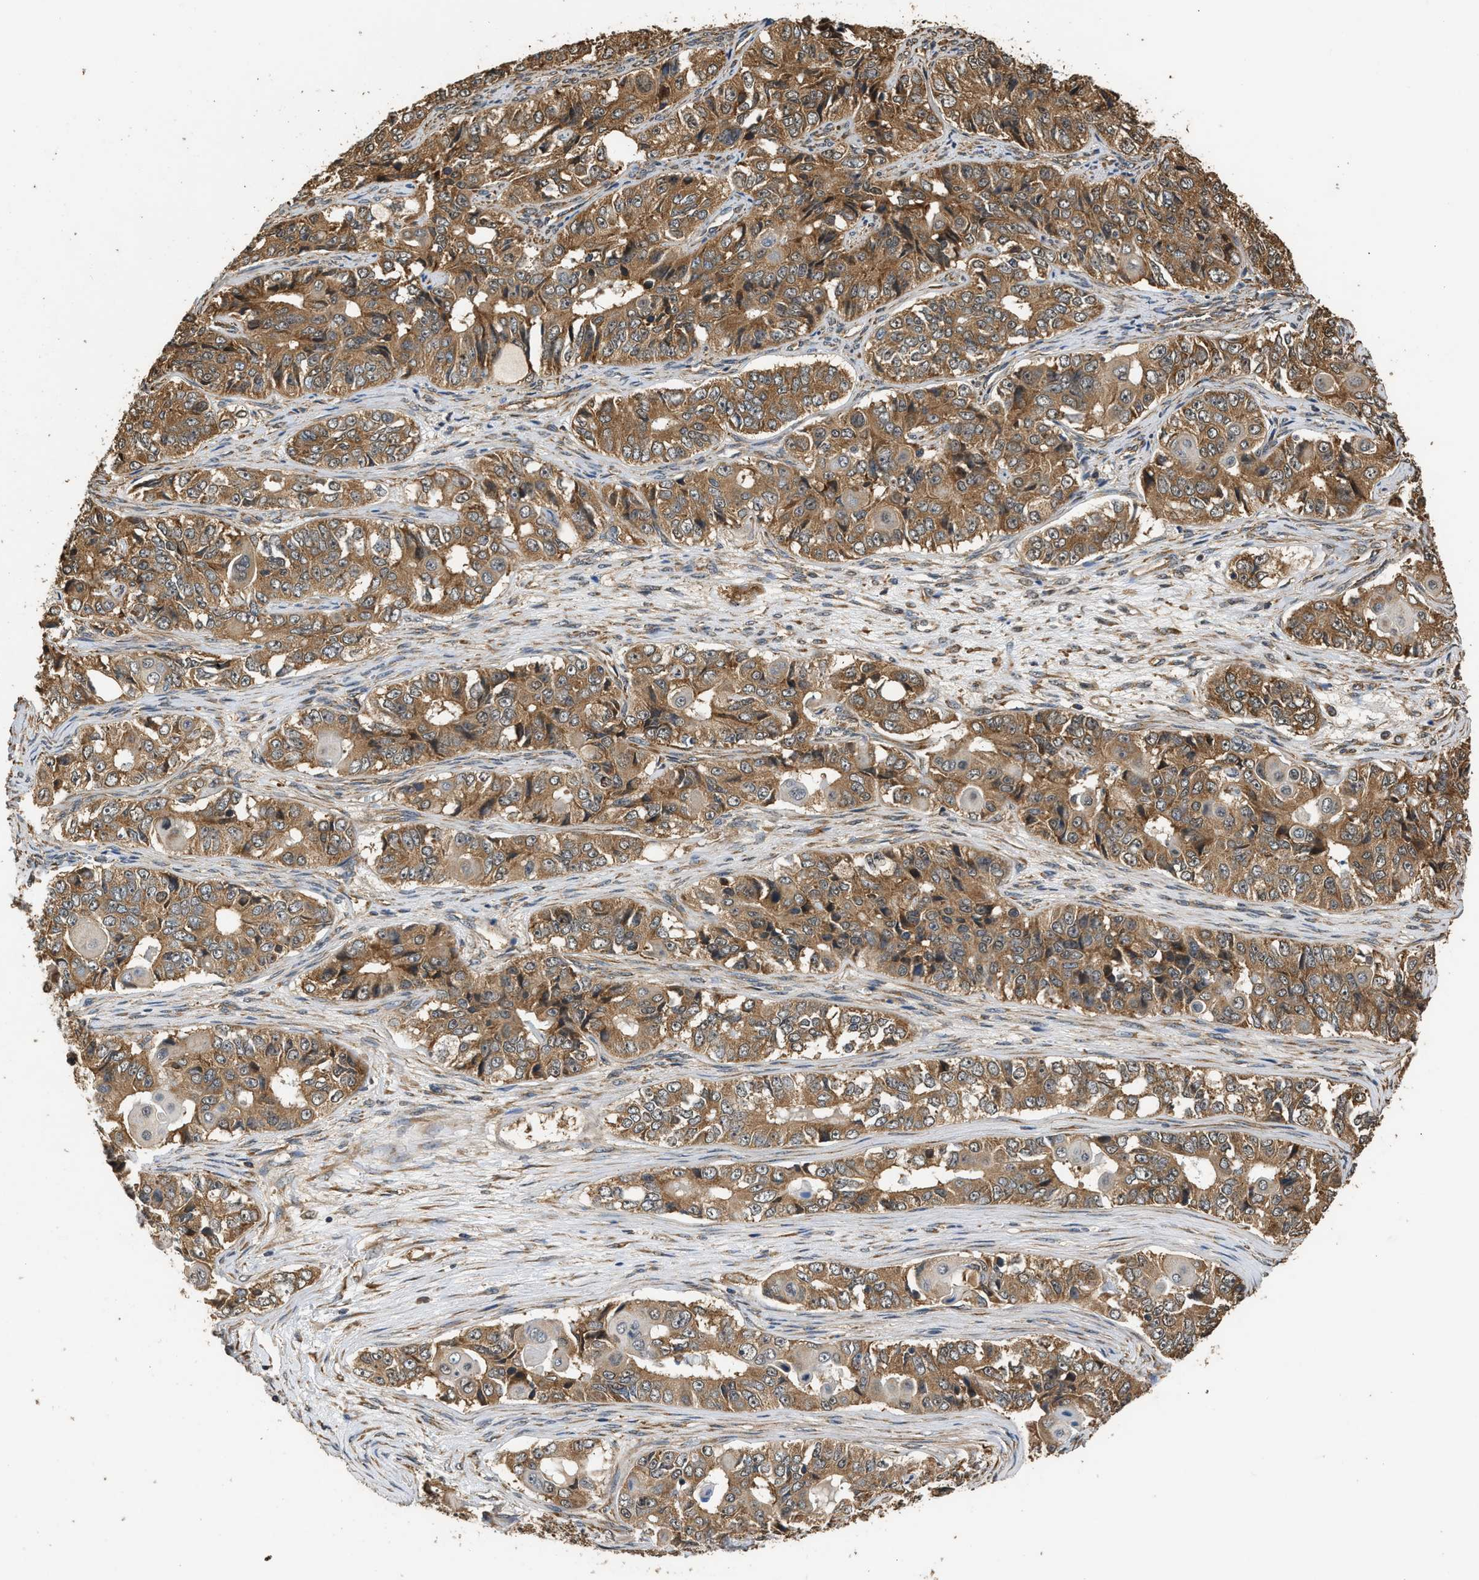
{"staining": {"intensity": "moderate", "quantity": ">75%", "location": "cytoplasmic/membranous"}, "tissue": "ovarian cancer", "cell_type": "Tumor cells", "image_type": "cancer", "snomed": [{"axis": "morphology", "description": "Carcinoma, endometroid"}, {"axis": "topography", "description": "Ovary"}], "caption": "Ovarian cancer tissue shows moderate cytoplasmic/membranous staining in approximately >75% of tumor cells", "gene": "SLC36A4", "patient": {"sex": "female", "age": 51}}